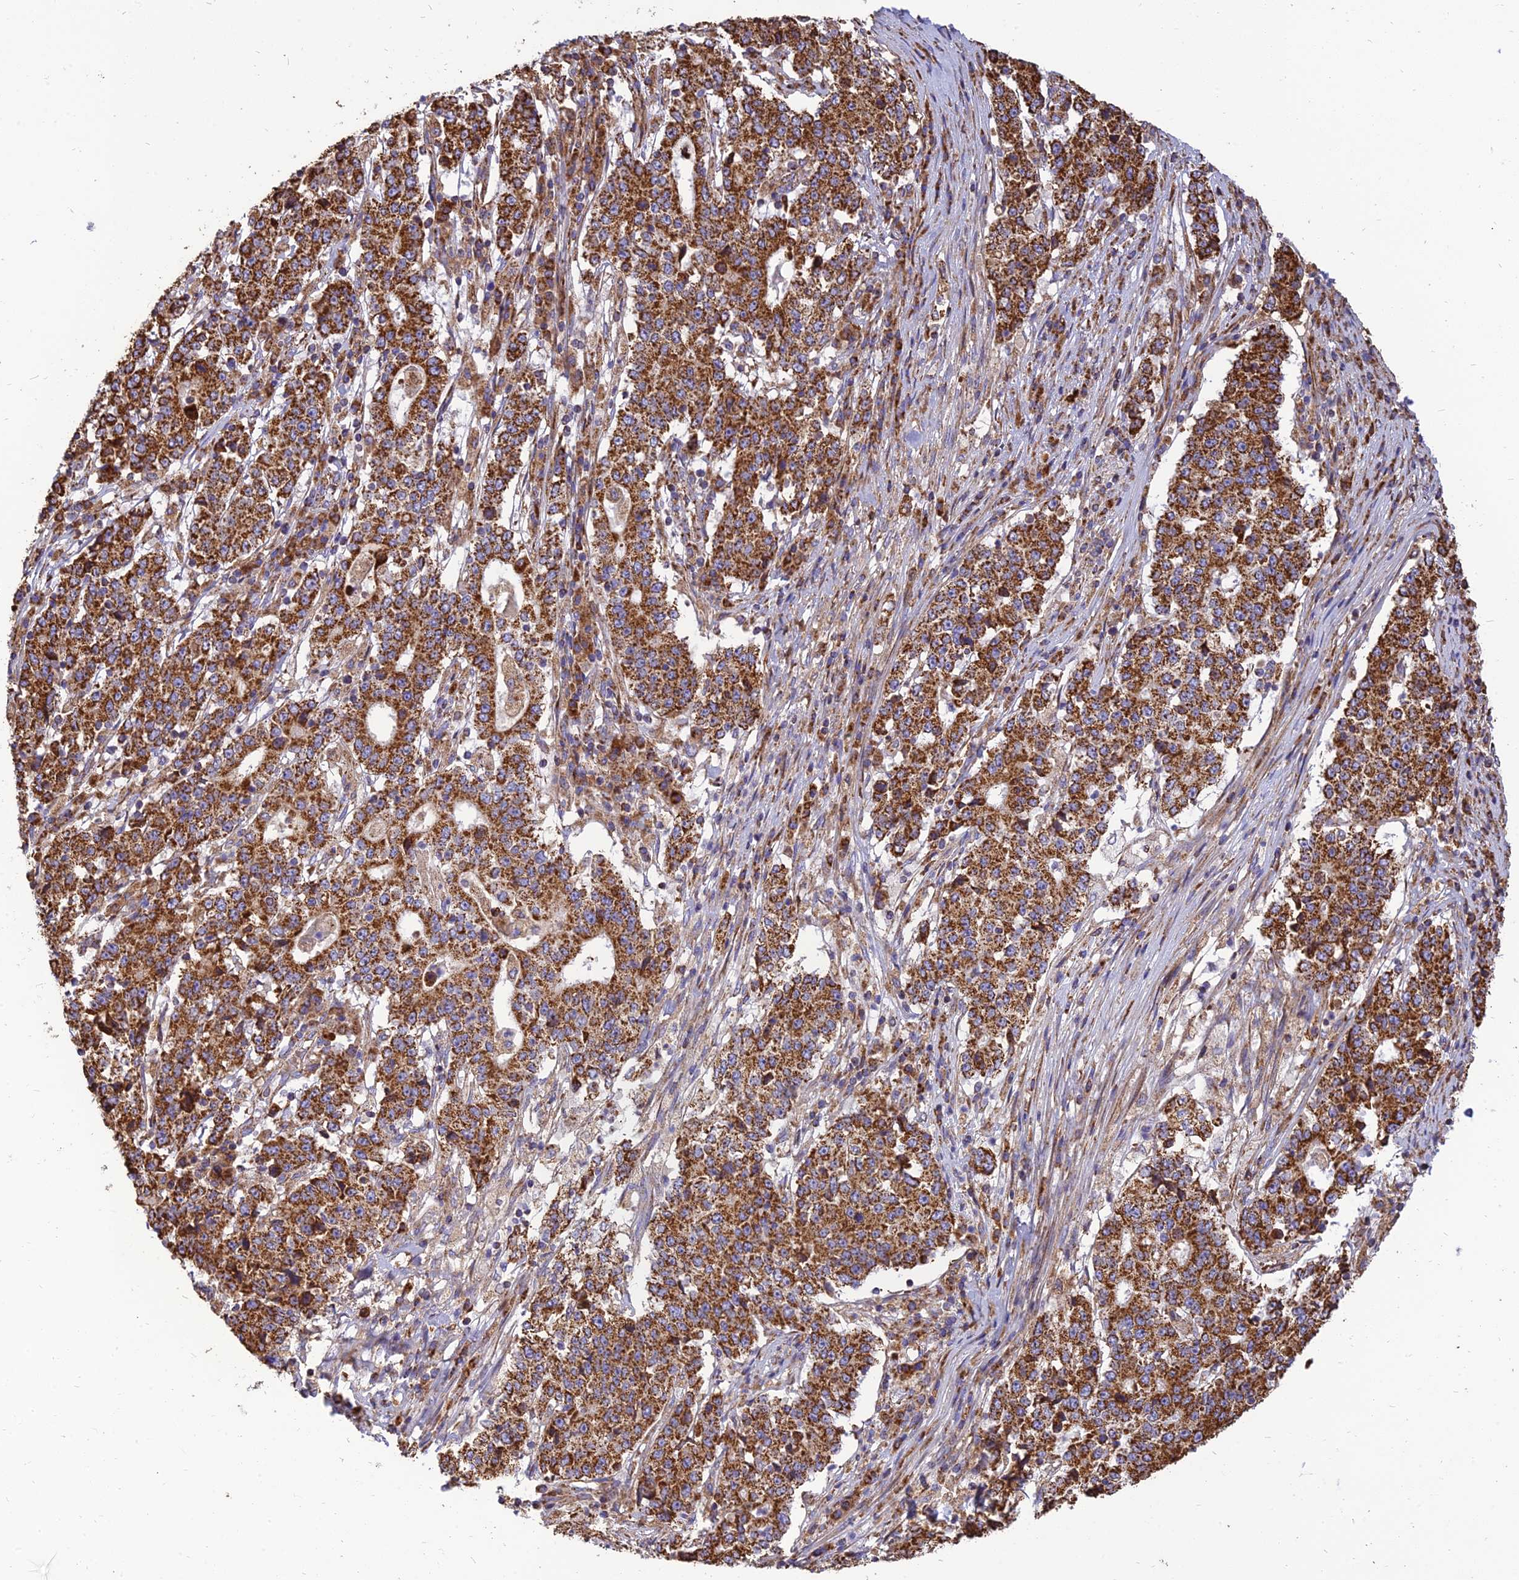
{"staining": {"intensity": "strong", "quantity": ">75%", "location": "cytoplasmic/membranous"}, "tissue": "stomach cancer", "cell_type": "Tumor cells", "image_type": "cancer", "snomed": [{"axis": "morphology", "description": "Adenocarcinoma, NOS"}, {"axis": "topography", "description": "Stomach"}], "caption": "Stomach cancer stained with a protein marker reveals strong staining in tumor cells.", "gene": "THUMPD2", "patient": {"sex": "male", "age": 59}}